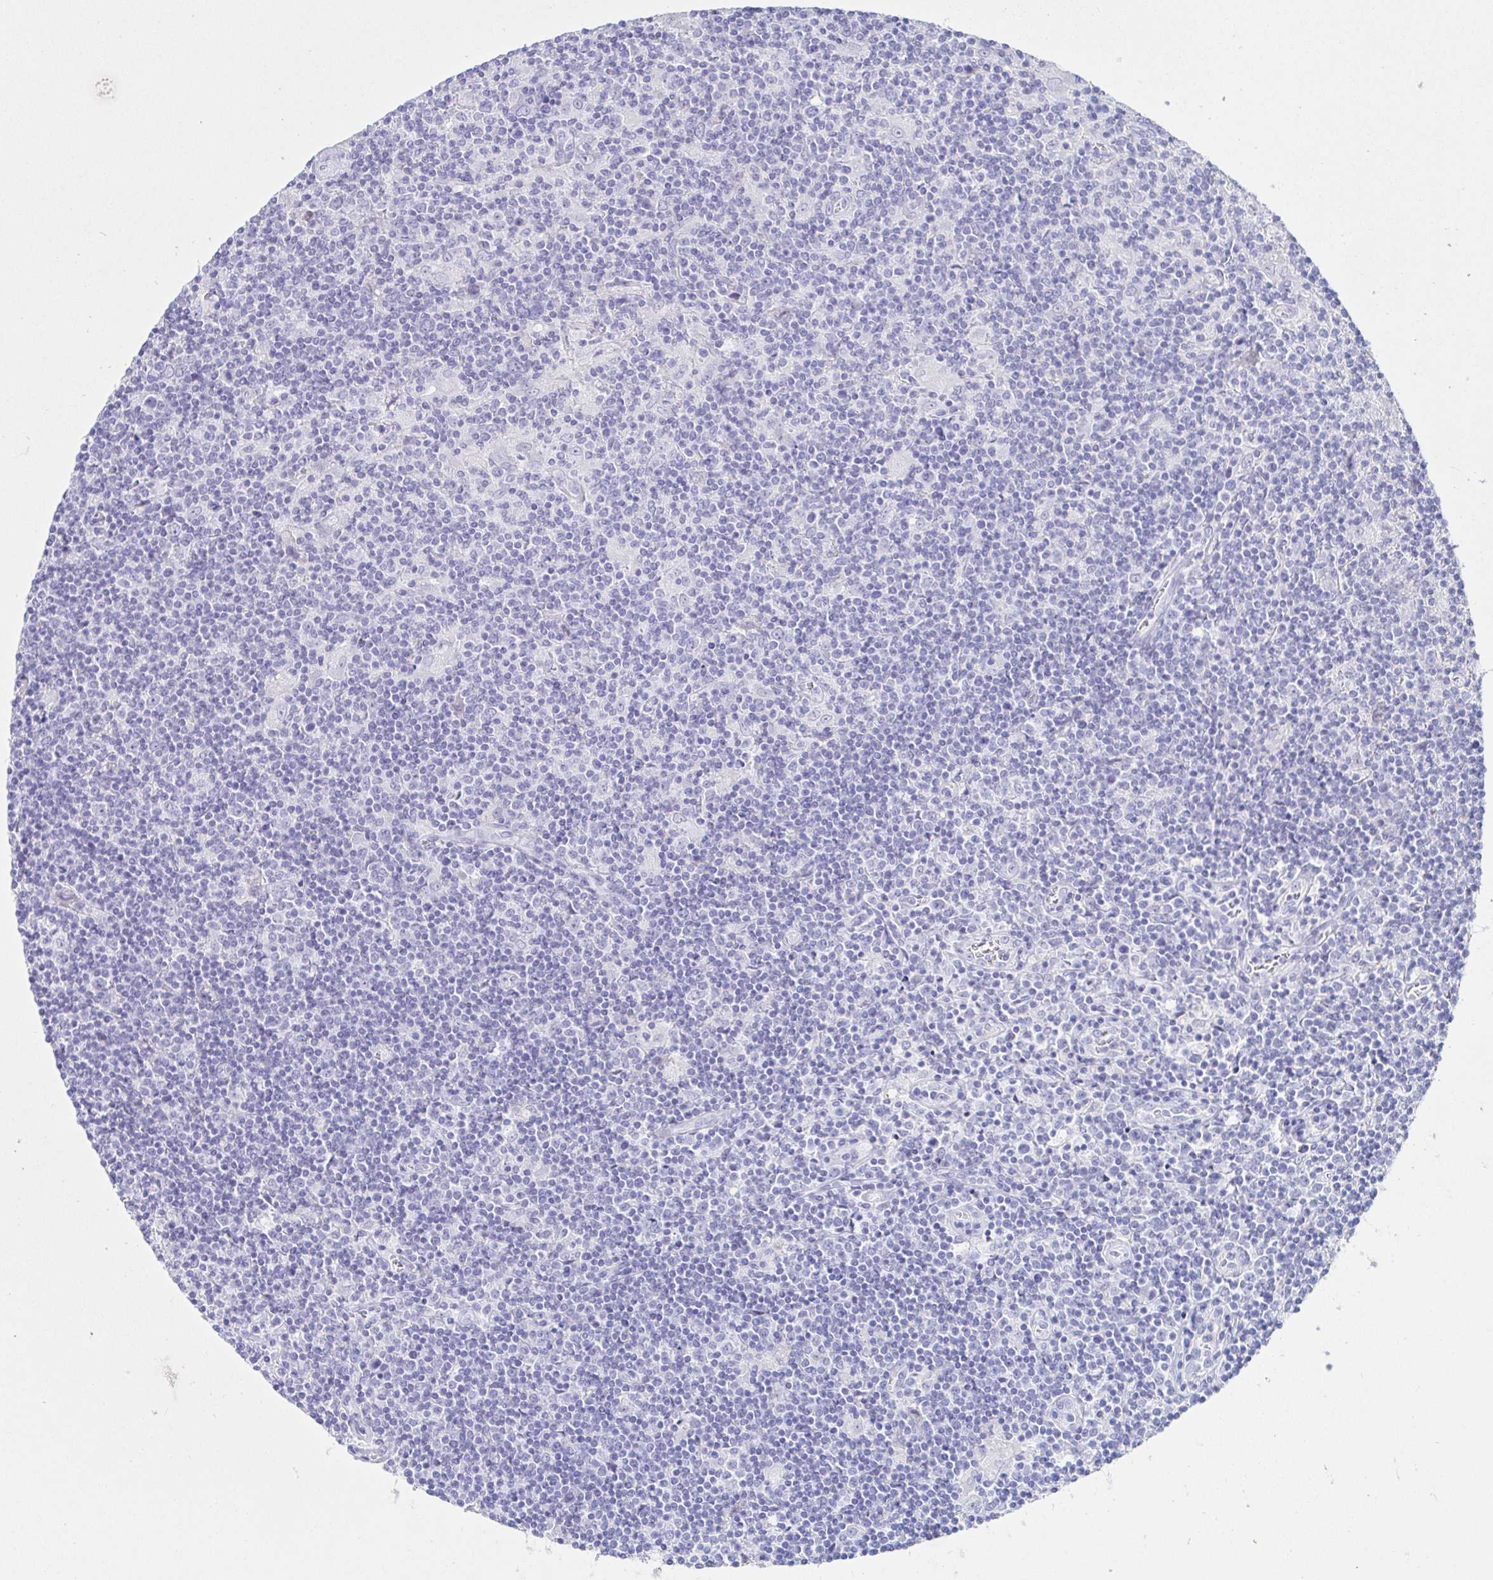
{"staining": {"intensity": "negative", "quantity": "none", "location": "none"}, "tissue": "lymphoma", "cell_type": "Tumor cells", "image_type": "cancer", "snomed": [{"axis": "morphology", "description": "Hodgkin's disease, NOS"}, {"axis": "topography", "description": "Lymph node"}], "caption": "Histopathology image shows no protein positivity in tumor cells of Hodgkin's disease tissue.", "gene": "SAA4", "patient": {"sex": "male", "age": 40}}